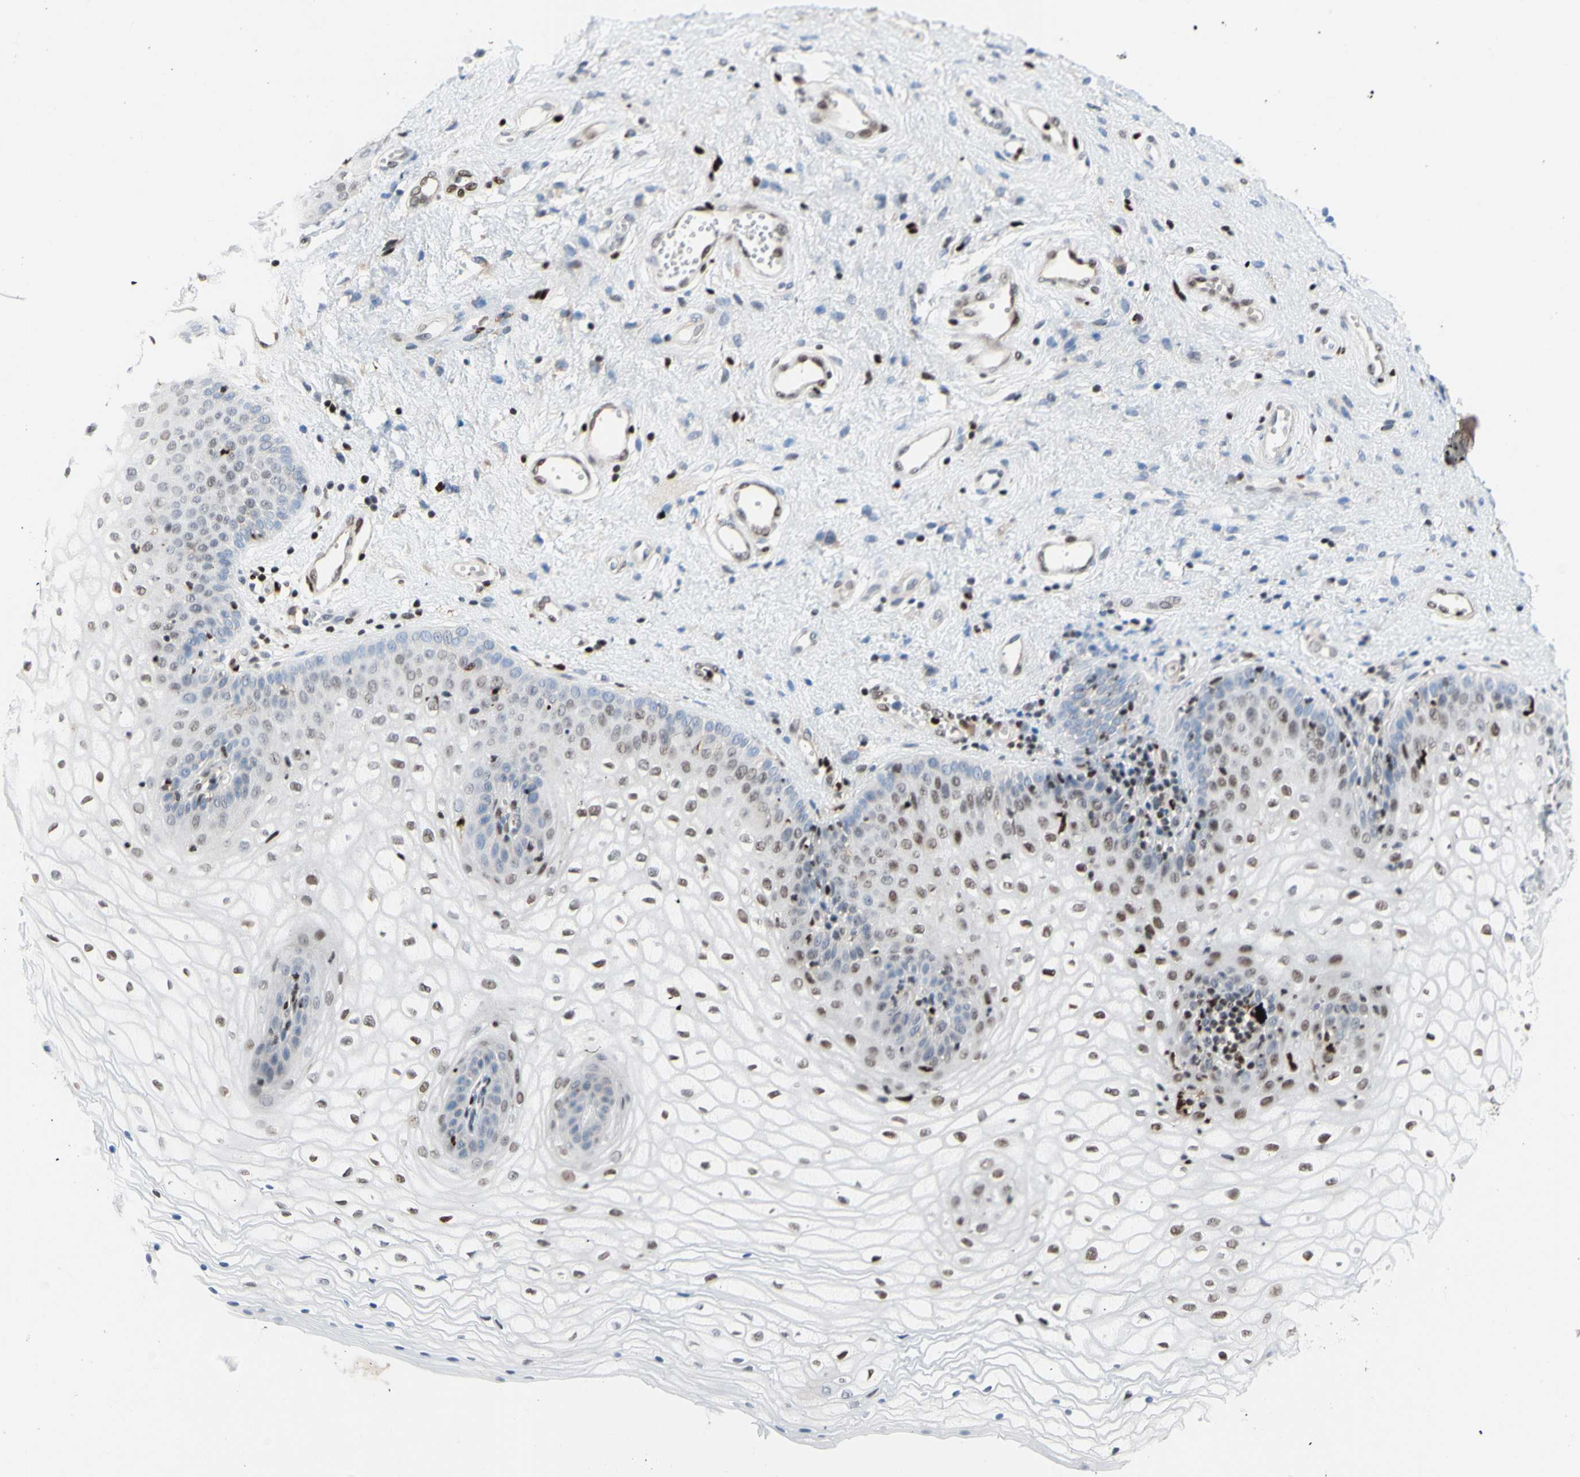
{"staining": {"intensity": "weak", "quantity": "25%-75%", "location": "nuclear"}, "tissue": "vagina", "cell_type": "Squamous epithelial cells", "image_type": "normal", "snomed": [{"axis": "morphology", "description": "Normal tissue, NOS"}, {"axis": "topography", "description": "Vagina"}], "caption": "Protein expression analysis of unremarkable human vagina reveals weak nuclear positivity in about 25%-75% of squamous epithelial cells. The staining is performed using DAB (3,3'-diaminobenzidine) brown chromogen to label protein expression. The nuclei are counter-stained blue using hematoxylin.", "gene": "EED", "patient": {"sex": "female", "age": 34}}